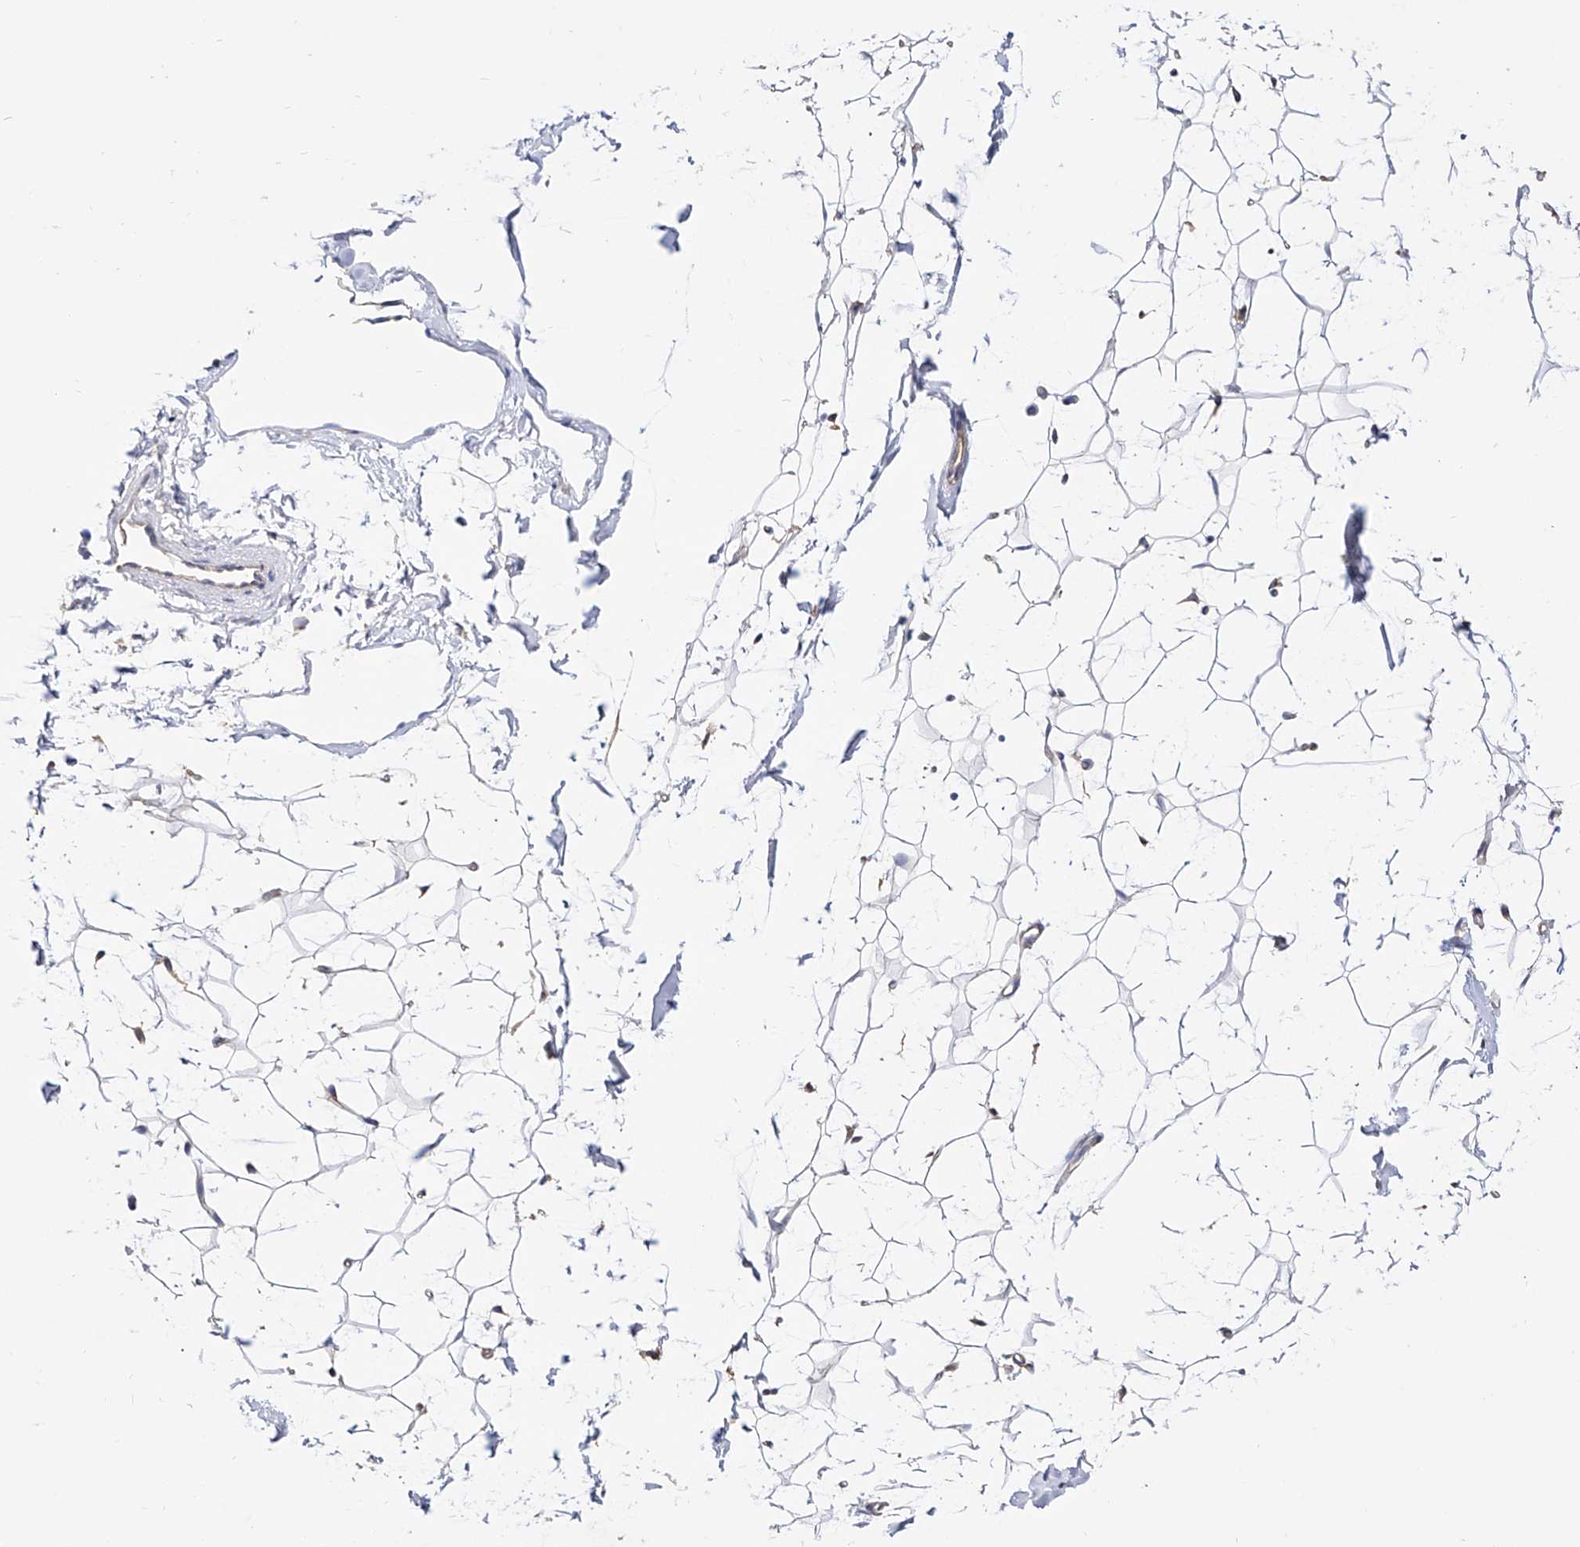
{"staining": {"intensity": "negative", "quantity": "none", "location": "none"}, "tissue": "adipose tissue", "cell_type": "Adipocytes", "image_type": "normal", "snomed": [{"axis": "morphology", "description": "Normal tissue, NOS"}, {"axis": "topography", "description": "Breast"}], "caption": "An image of adipose tissue stained for a protein demonstrates no brown staining in adipocytes. (DAB (3,3'-diaminobenzidine) immunohistochemistry visualized using brightfield microscopy, high magnification).", "gene": "ZNF653", "patient": {"sex": "female", "age": 23}}